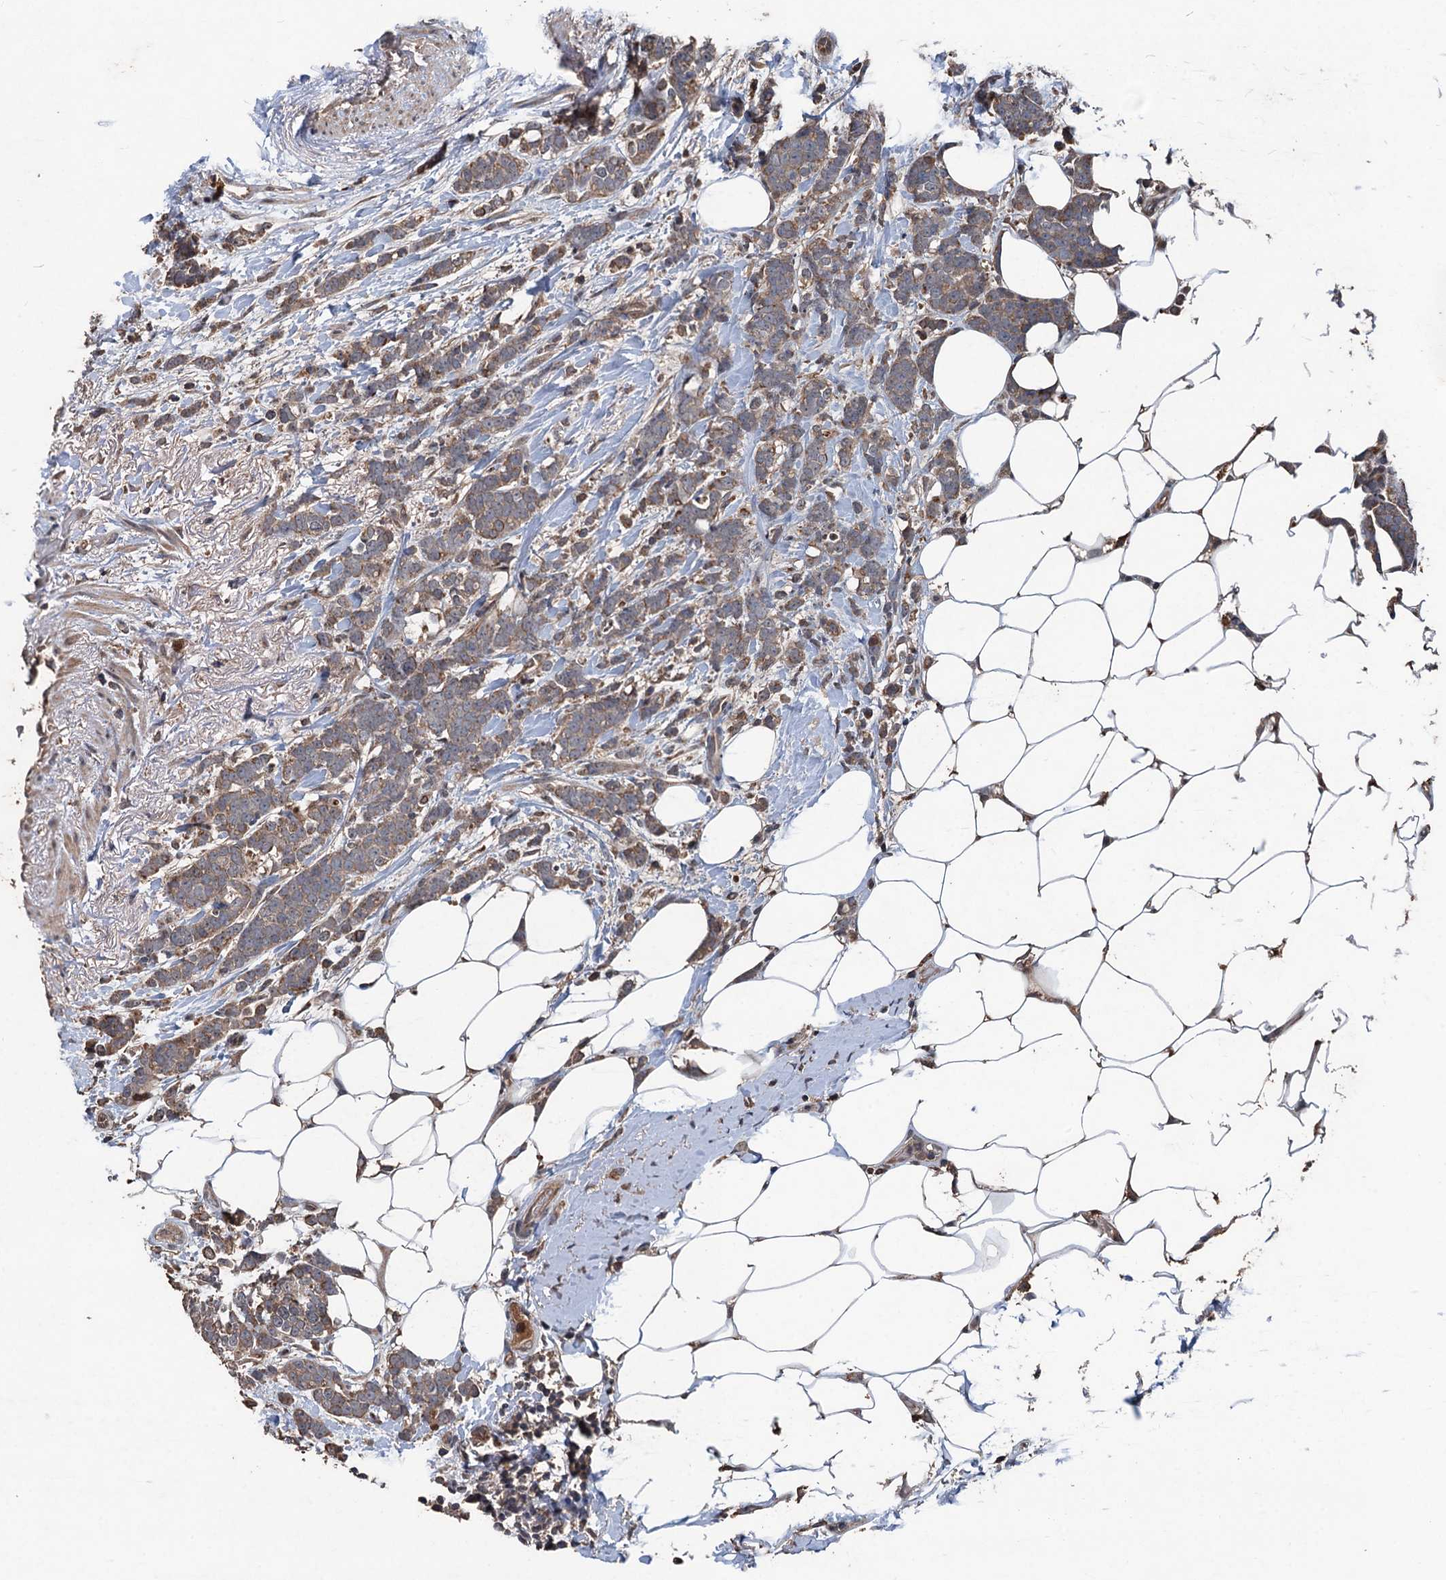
{"staining": {"intensity": "moderate", "quantity": "25%-75%", "location": "cytoplasmic/membranous"}, "tissue": "breast cancer", "cell_type": "Tumor cells", "image_type": "cancer", "snomed": [{"axis": "morphology", "description": "Lobular carcinoma"}, {"axis": "topography", "description": "Breast"}], "caption": "About 25%-75% of tumor cells in breast cancer exhibit moderate cytoplasmic/membranous protein staining as visualized by brown immunohistochemical staining.", "gene": "ZNF438", "patient": {"sex": "female", "age": 58}}